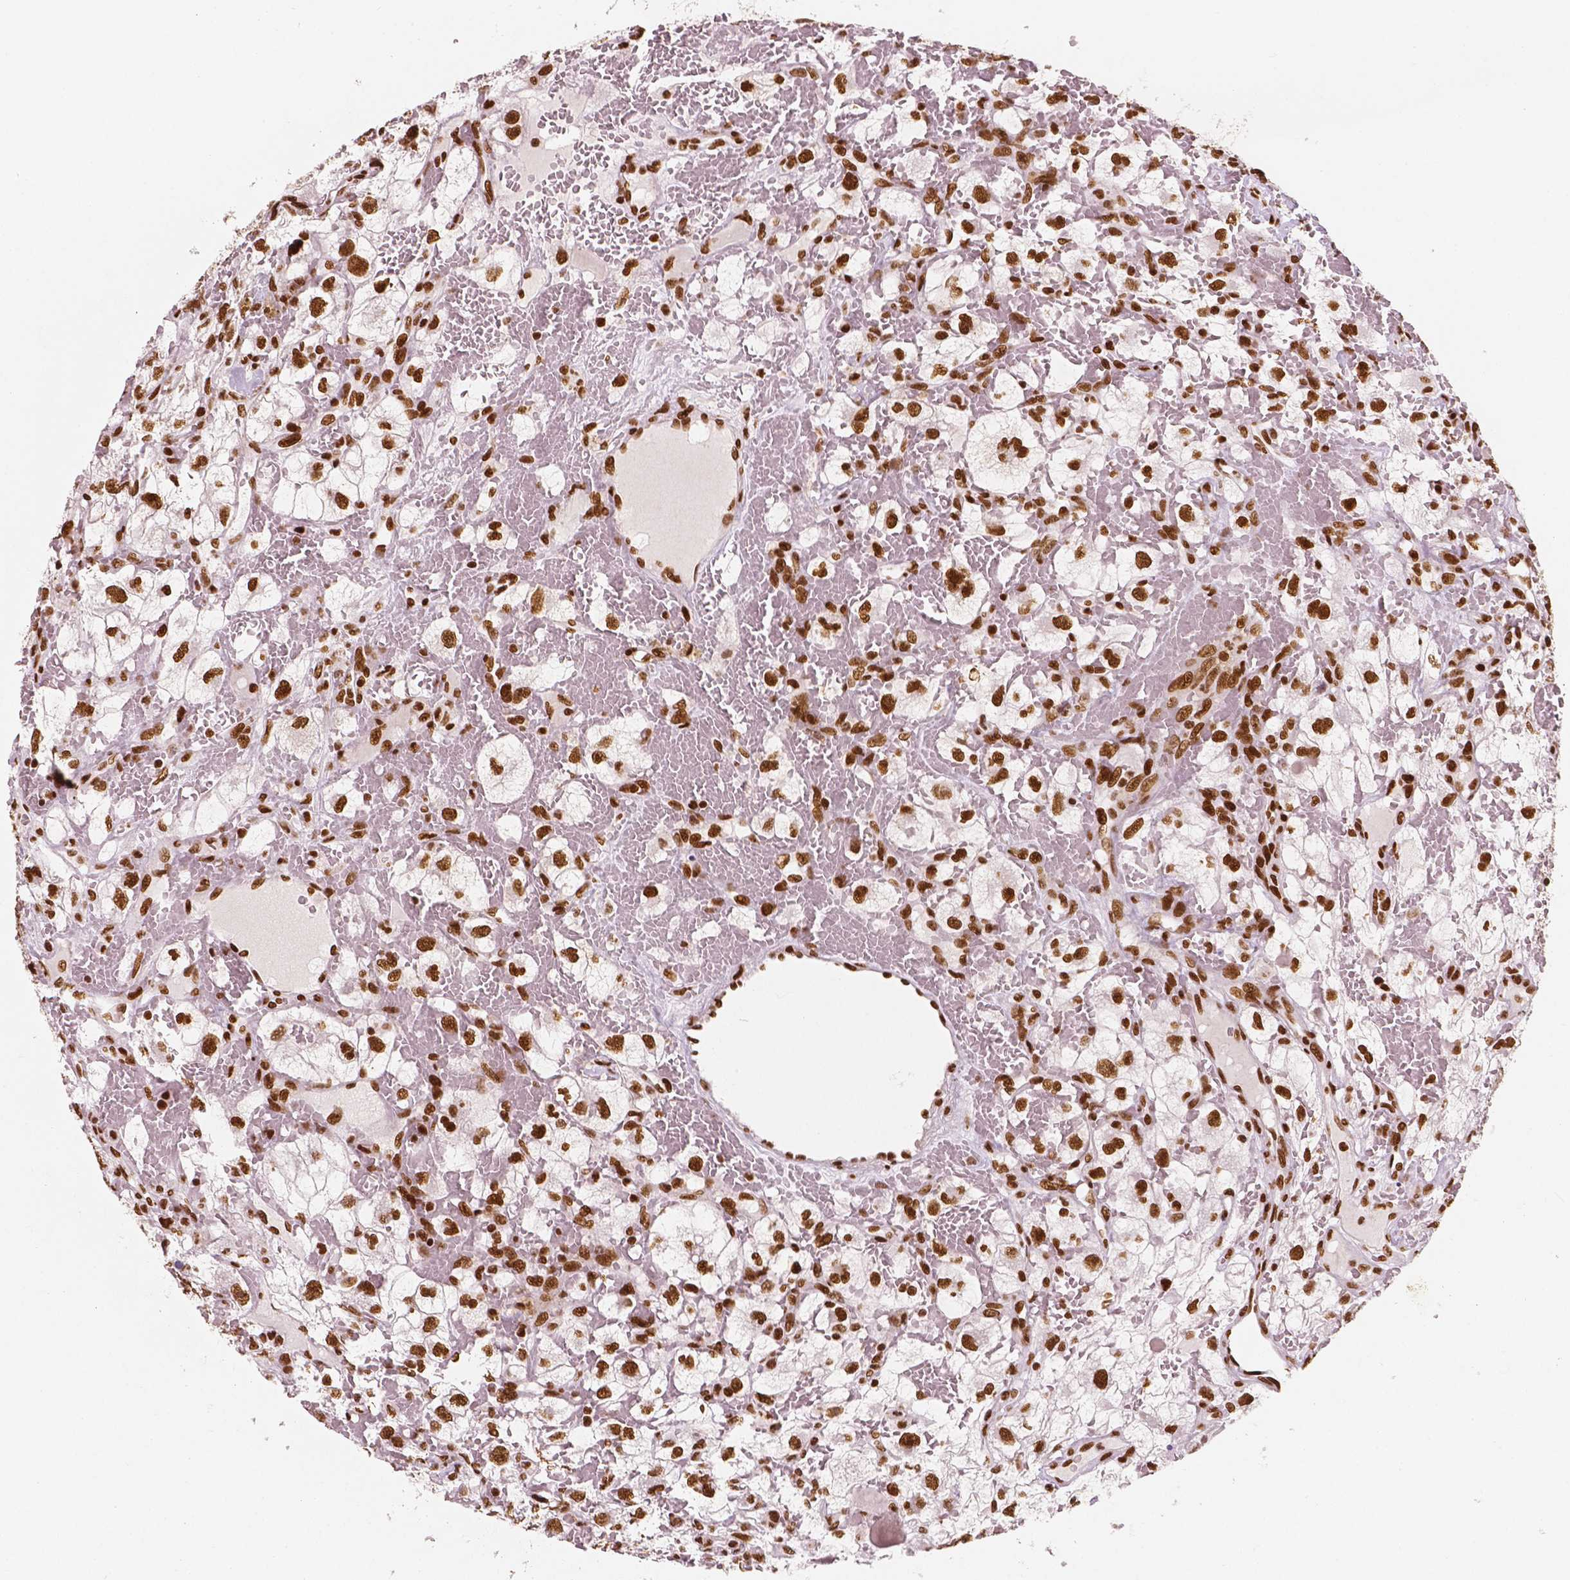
{"staining": {"intensity": "strong", "quantity": ">75%", "location": "nuclear"}, "tissue": "renal cancer", "cell_type": "Tumor cells", "image_type": "cancer", "snomed": [{"axis": "morphology", "description": "Adenocarcinoma, NOS"}, {"axis": "topography", "description": "Kidney"}], "caption": "Renal cancer tissue shows strong nuclear staining in approximately >75% of tumor cells", "gene": "BRD4", "patient": {"sex": "male", "age": 59}}